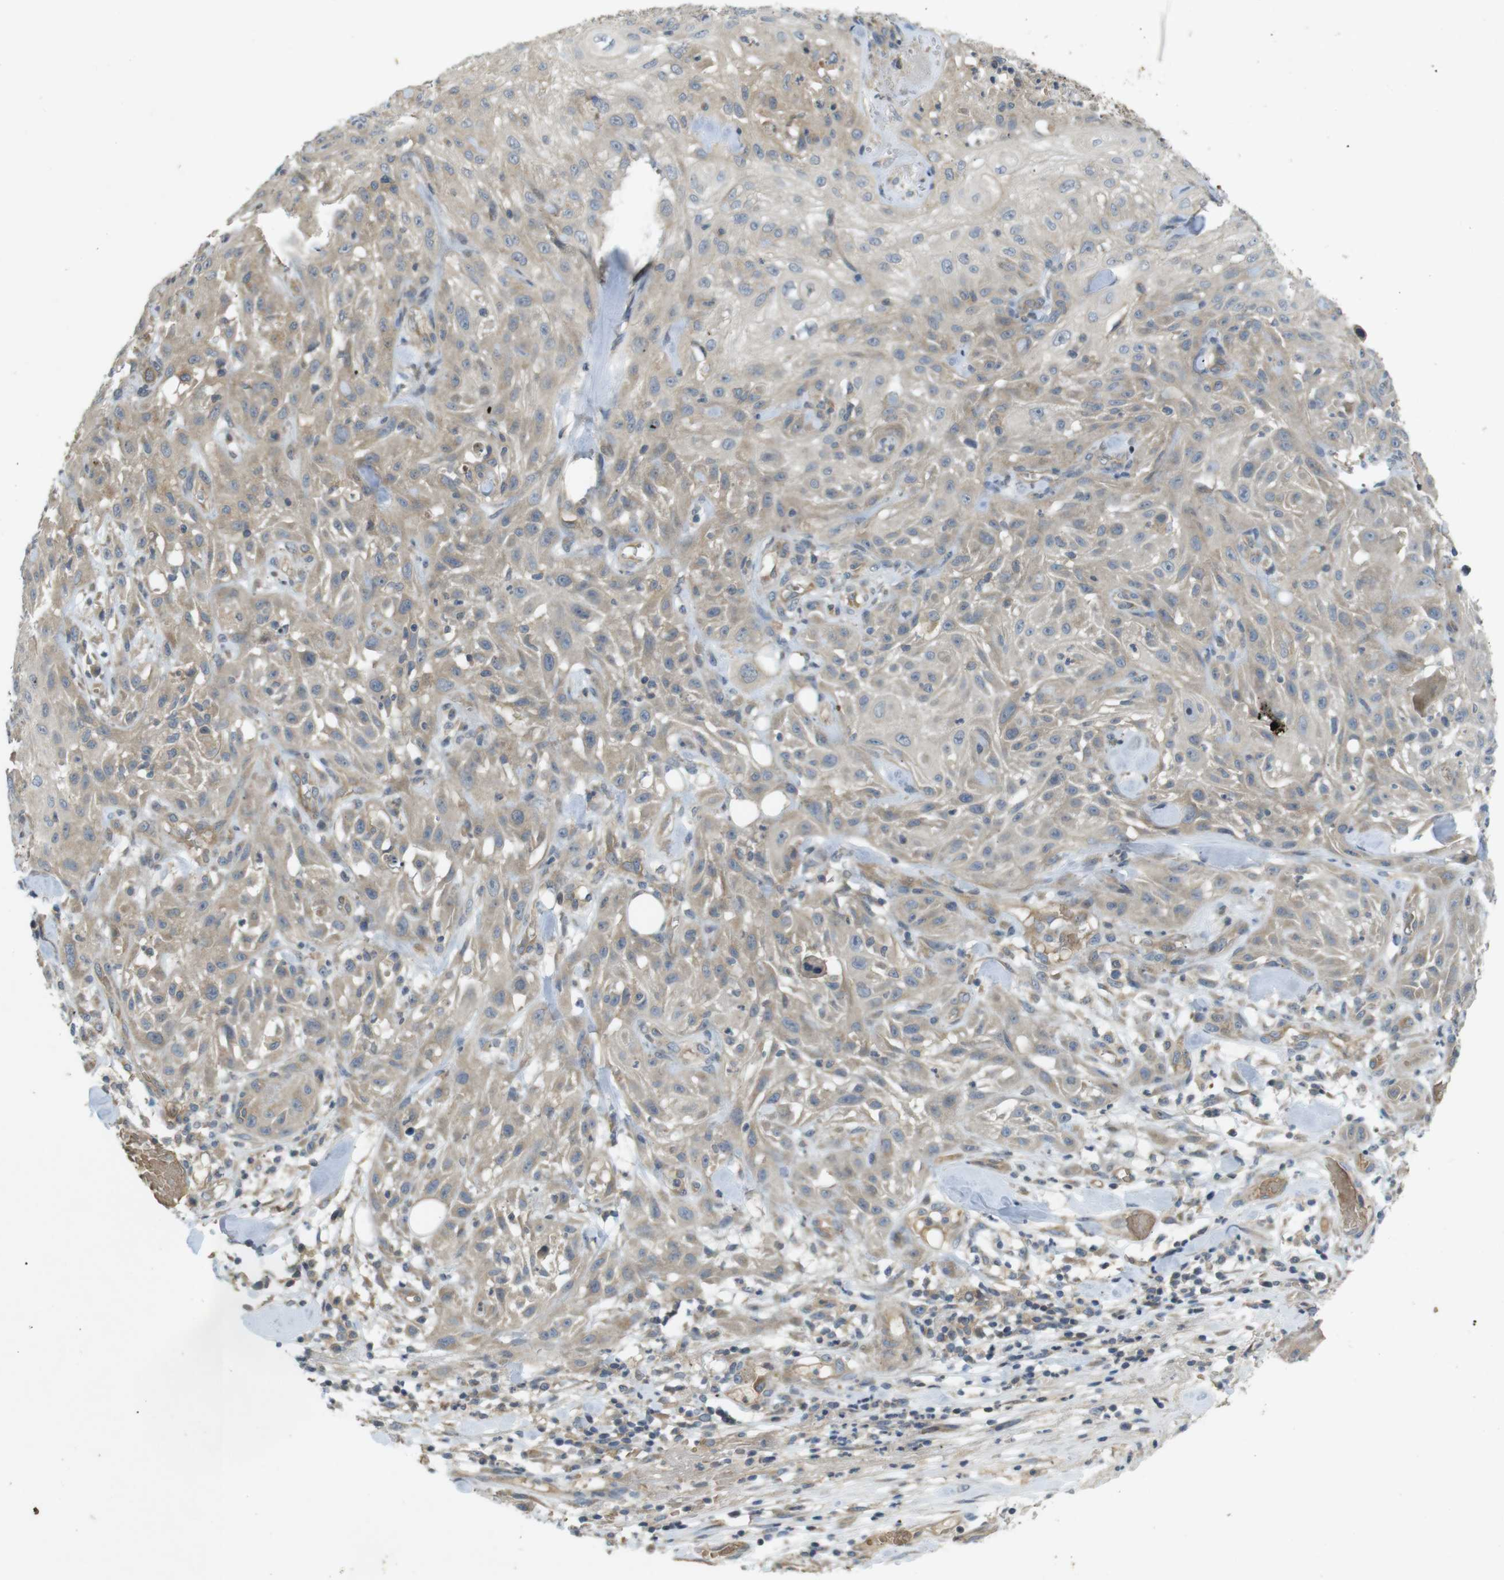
{"staining": {"intensity": "weak", "quantity": "<25%", "location": "cytoplasmic/membranous"}, "tissue": "skin cancer", "cell_type": "Tumor cells", "image_type": "cancer", "snomed": [{"axis": "morphology", "description": "Squamous cell carcinoma, NOS"}, {"axis": "topography", "description": "Skin"}], "caption": "Immunohistochemical staining of human squamous cell carcinoma (skin) exhibits no significant staining in tumor cells.", "gene": "CLTC", "patient": {"sex": "male", "age": 75}}